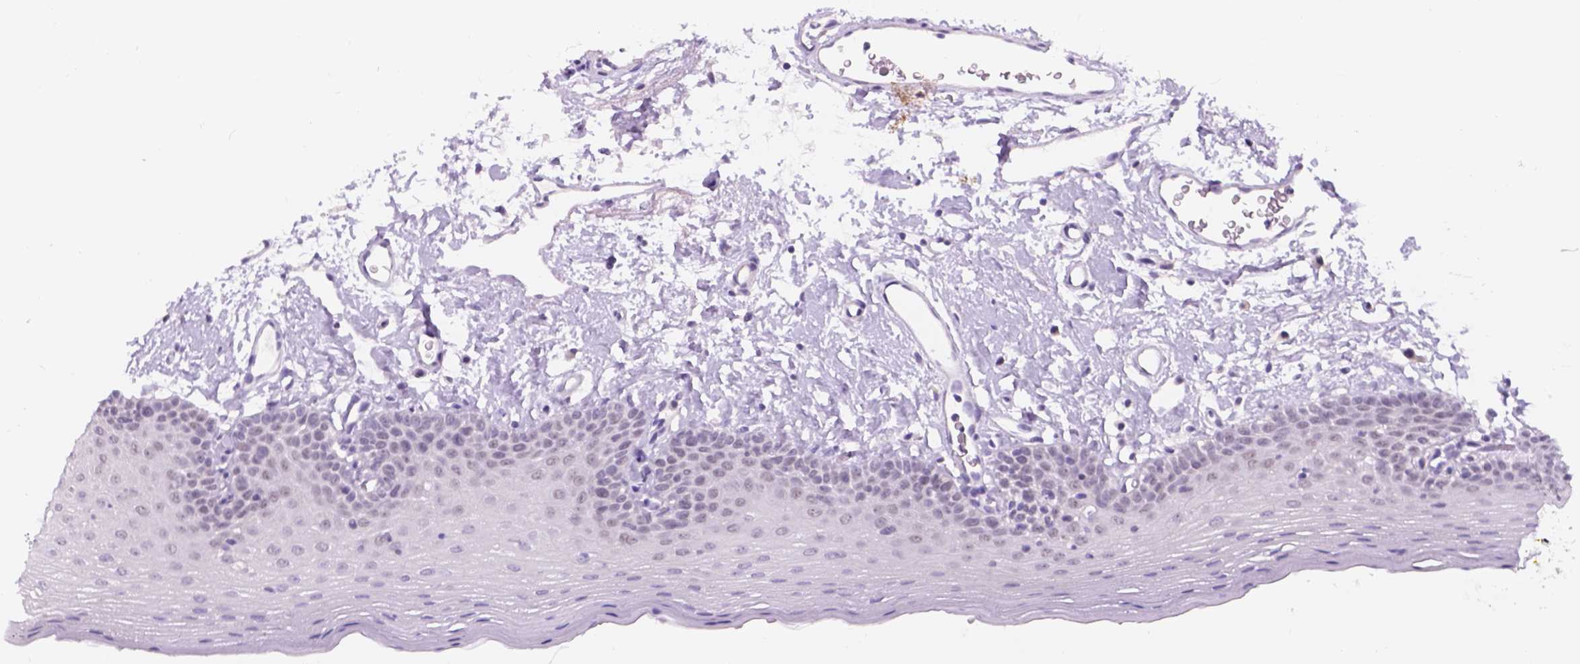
{"staining": {"intensity": "negative", "quantity": "none", "location": "none"}, "tissue": "oral mucosa", "cell_type": "Squamous epithelial cells", "image_type": "normal", "snomed": [{"axis": "morphology", "description": "Normal tissue, NOS"}, {"axis": "topography", "description": "Oral tissue"}], "caption": "The micrograph reveals no staining of squamous epithelial cells in benign oral mucosa. (DAB (3,3'-diaminobenzidine) immunohistochemistry visualized using brightfield microscopy, high magnification).", "gene": "DCC", "patient": {"sex": "male", "age": 66}}